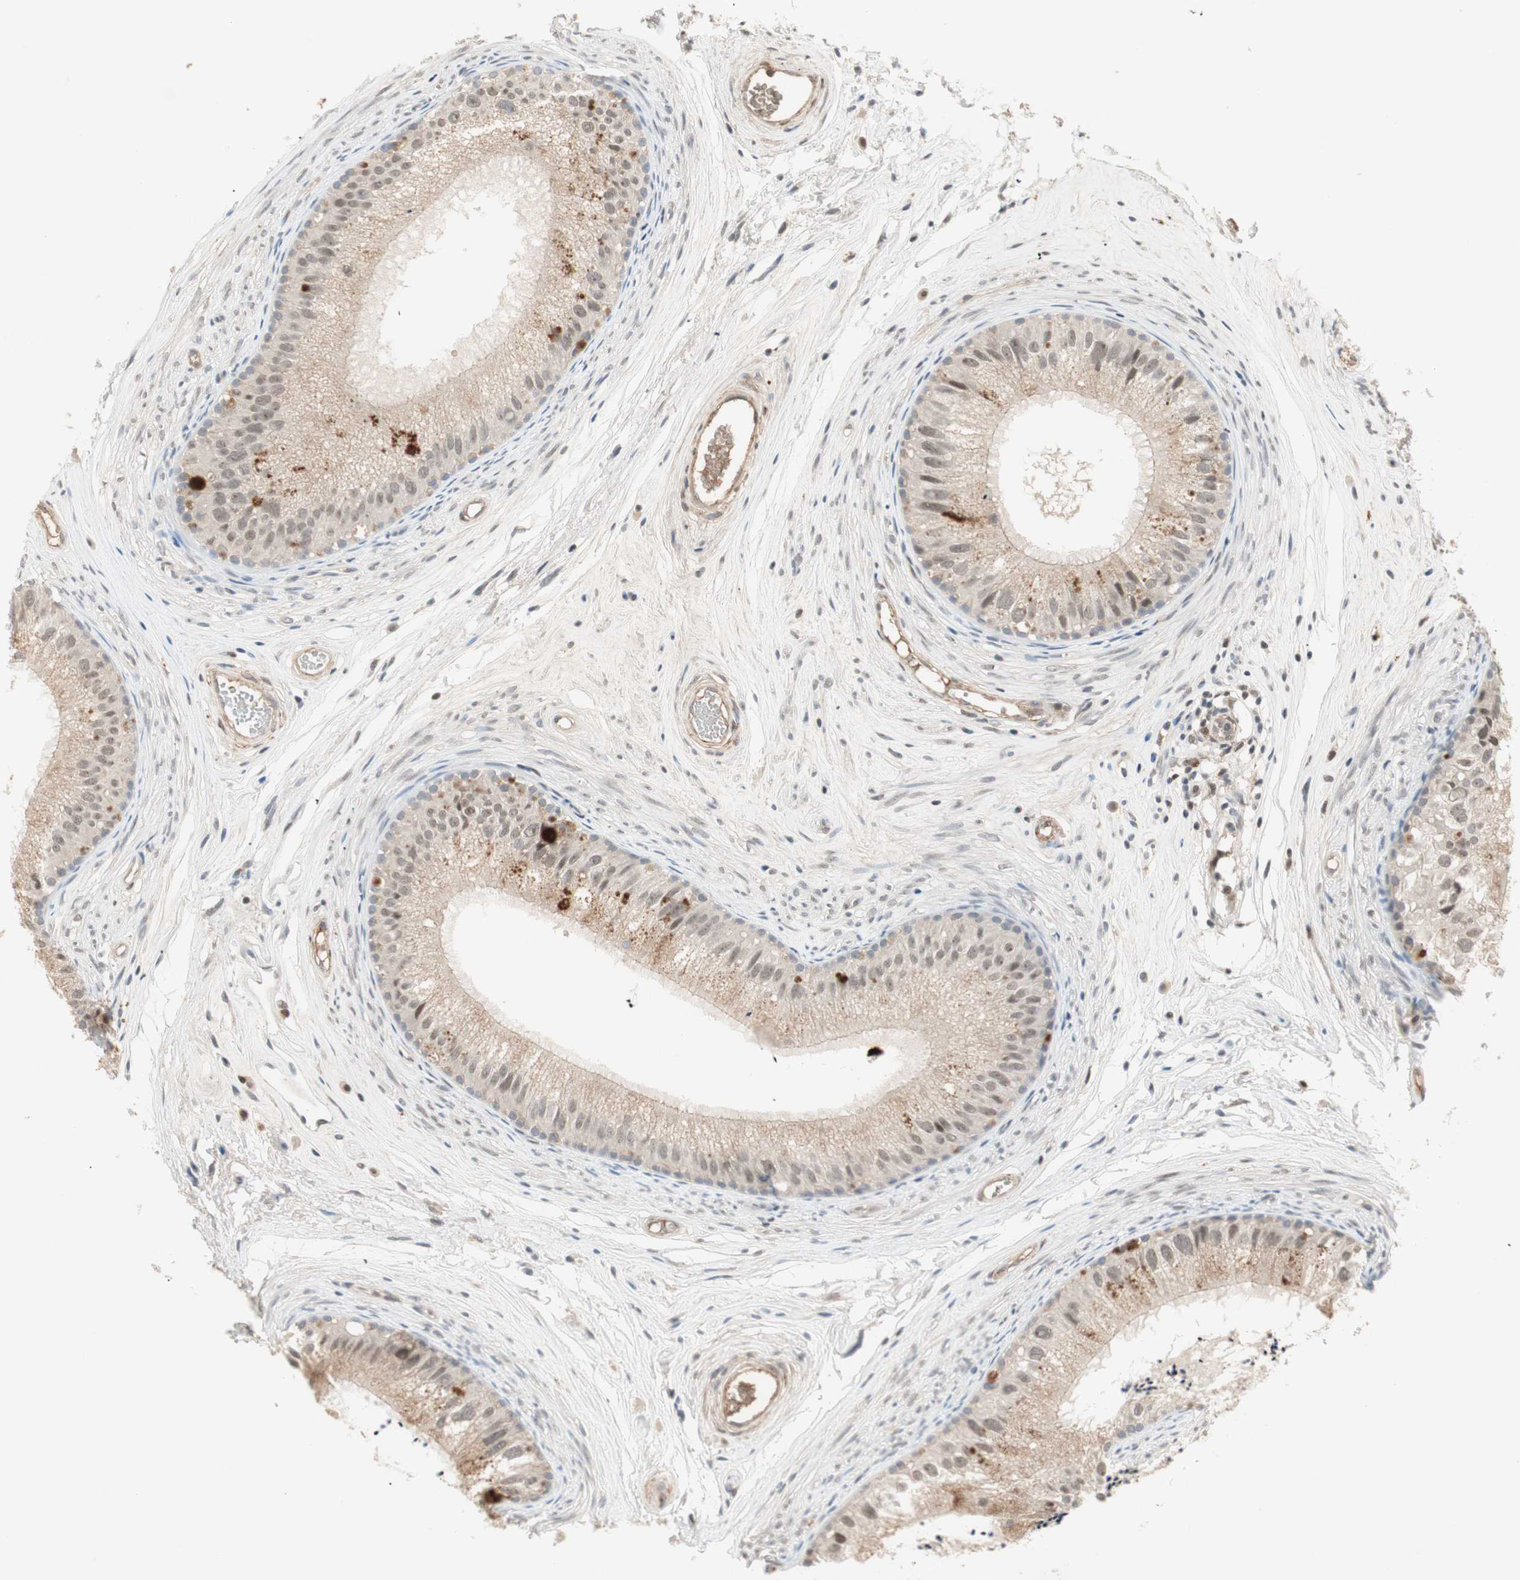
{"staining": {"intensity": "moderate", "quantity": ">75%", "location": "cytoplasmic/membranous"}, "tissue": "epididymis", "cell_type": "Glandular cells", "image_type": "normal", "snomed": [{"axis": "morphology", "description": "Normal tissue, NOS"}, {"axis": "topography", "description": "Epididymis"}], "caption": "Epididymis stained with immunohistochemistry (IHC) reveals moderate cytoplasmic/membranous staining in approximately >75% of glandular cells. Nuclei are stained in blue.", "gene": "RNGTT", "patient": {"sex": "male", "age": 56}}